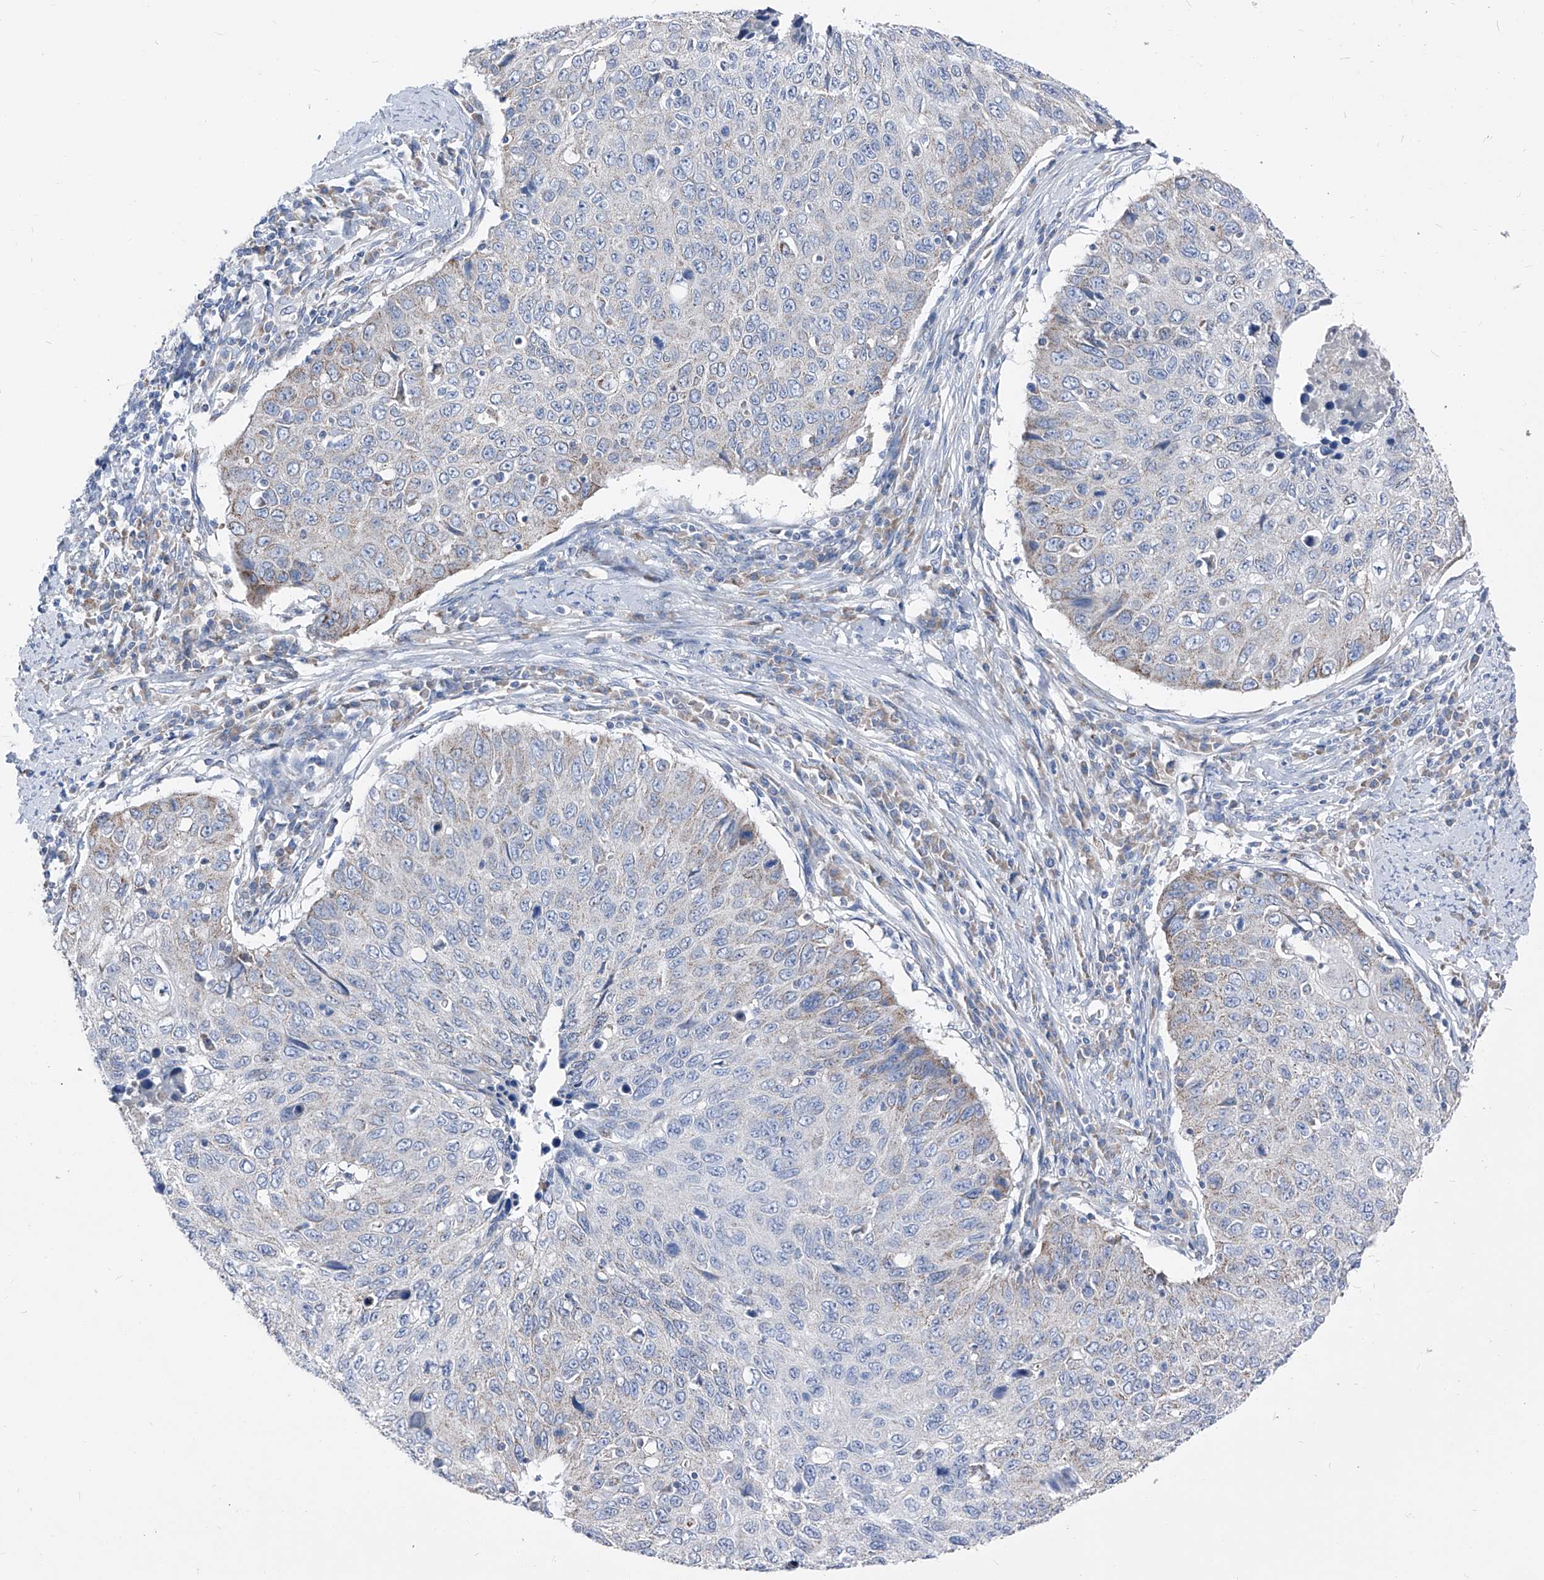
{"staining": {"intensity": "negative", "quantity": "none", "location": "none"}, "tissue": "cervical cancer", "cell_type": "Tumor cells", "image_type": "cancer", "snomed": [{"axis": "morphology", "description": "Squamous cell carcinoma, NOS"}, {"axis": "topography", "description": "Cervix"}], "caption": "Tumor cells are negative for brown protein staining in cervical cancer (squamous cell carcinoma).", "gene": "AGPS", "patient": {"sex": "female", "age": 53}}